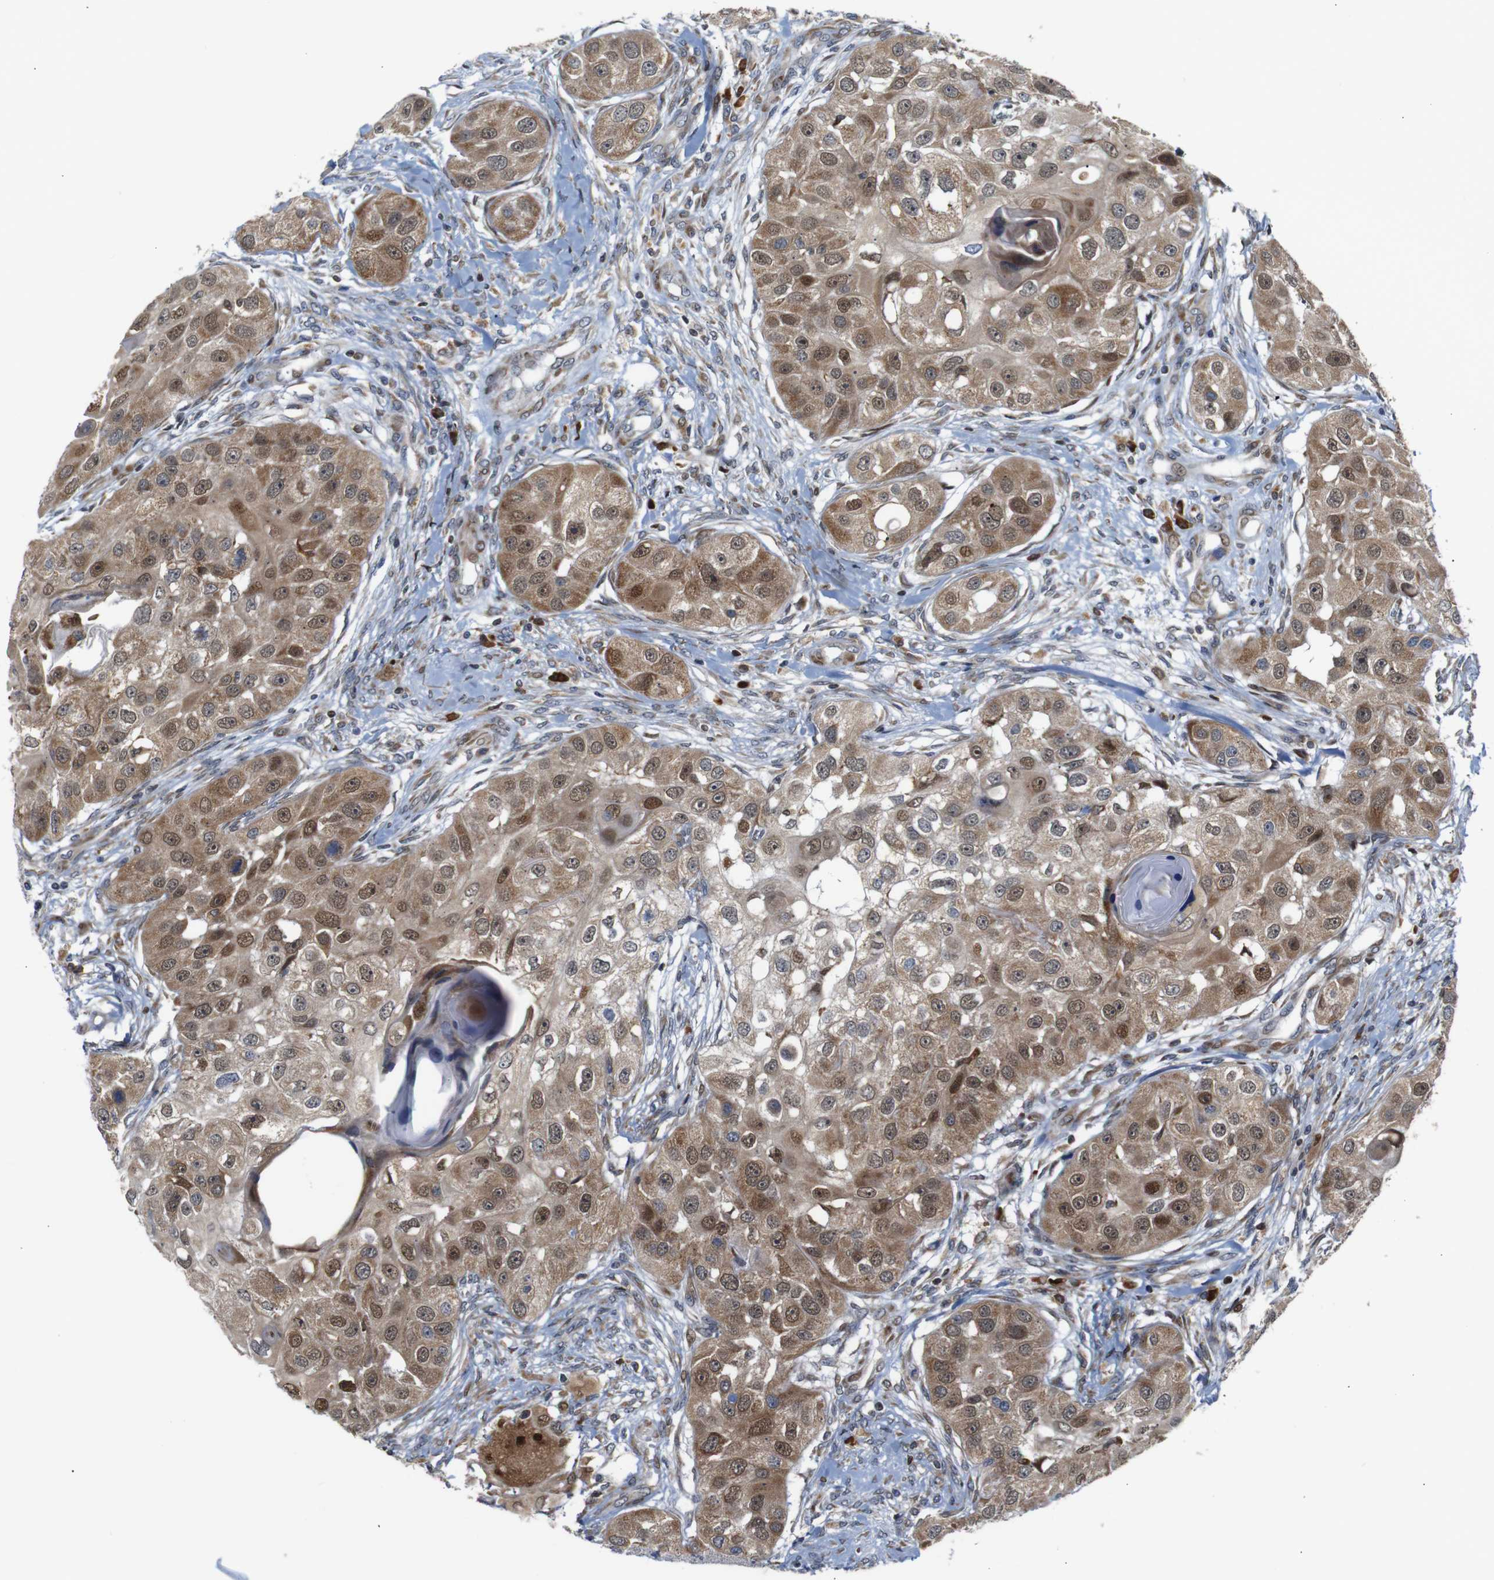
{"staining": {"intensity": "moderate", "quantity": ">75%", "location": "cytoplasmic/membranous,nuclear"}, "tissue": "head and neck cancer", "cell_type": "Tumor cells", "image_type": "cancer", "snomed": [{"axis": "morphology", "description": "Normal tissue, NOS"}, {"axis": "morphology", "description": "Squamous cell carcinoma, NOS"}, {"axis": "topography", "description": "Skeletal muscle"}, {"axis": "topography", "description": "Head-Neck"}], "caption": "Tumor cells demonstrate medium levels of moderate cytoplasmic/membranous and nuclear expression in approximately >75% of cells in human head and neck cancer (squamous cell carcinoma). (DAB (3,3'-diaminobenzidine) = brown stain, brightfield microscopy at high magnification).", "gene": "PTPN1", "patient": {"sex": "male", "age": 51}}